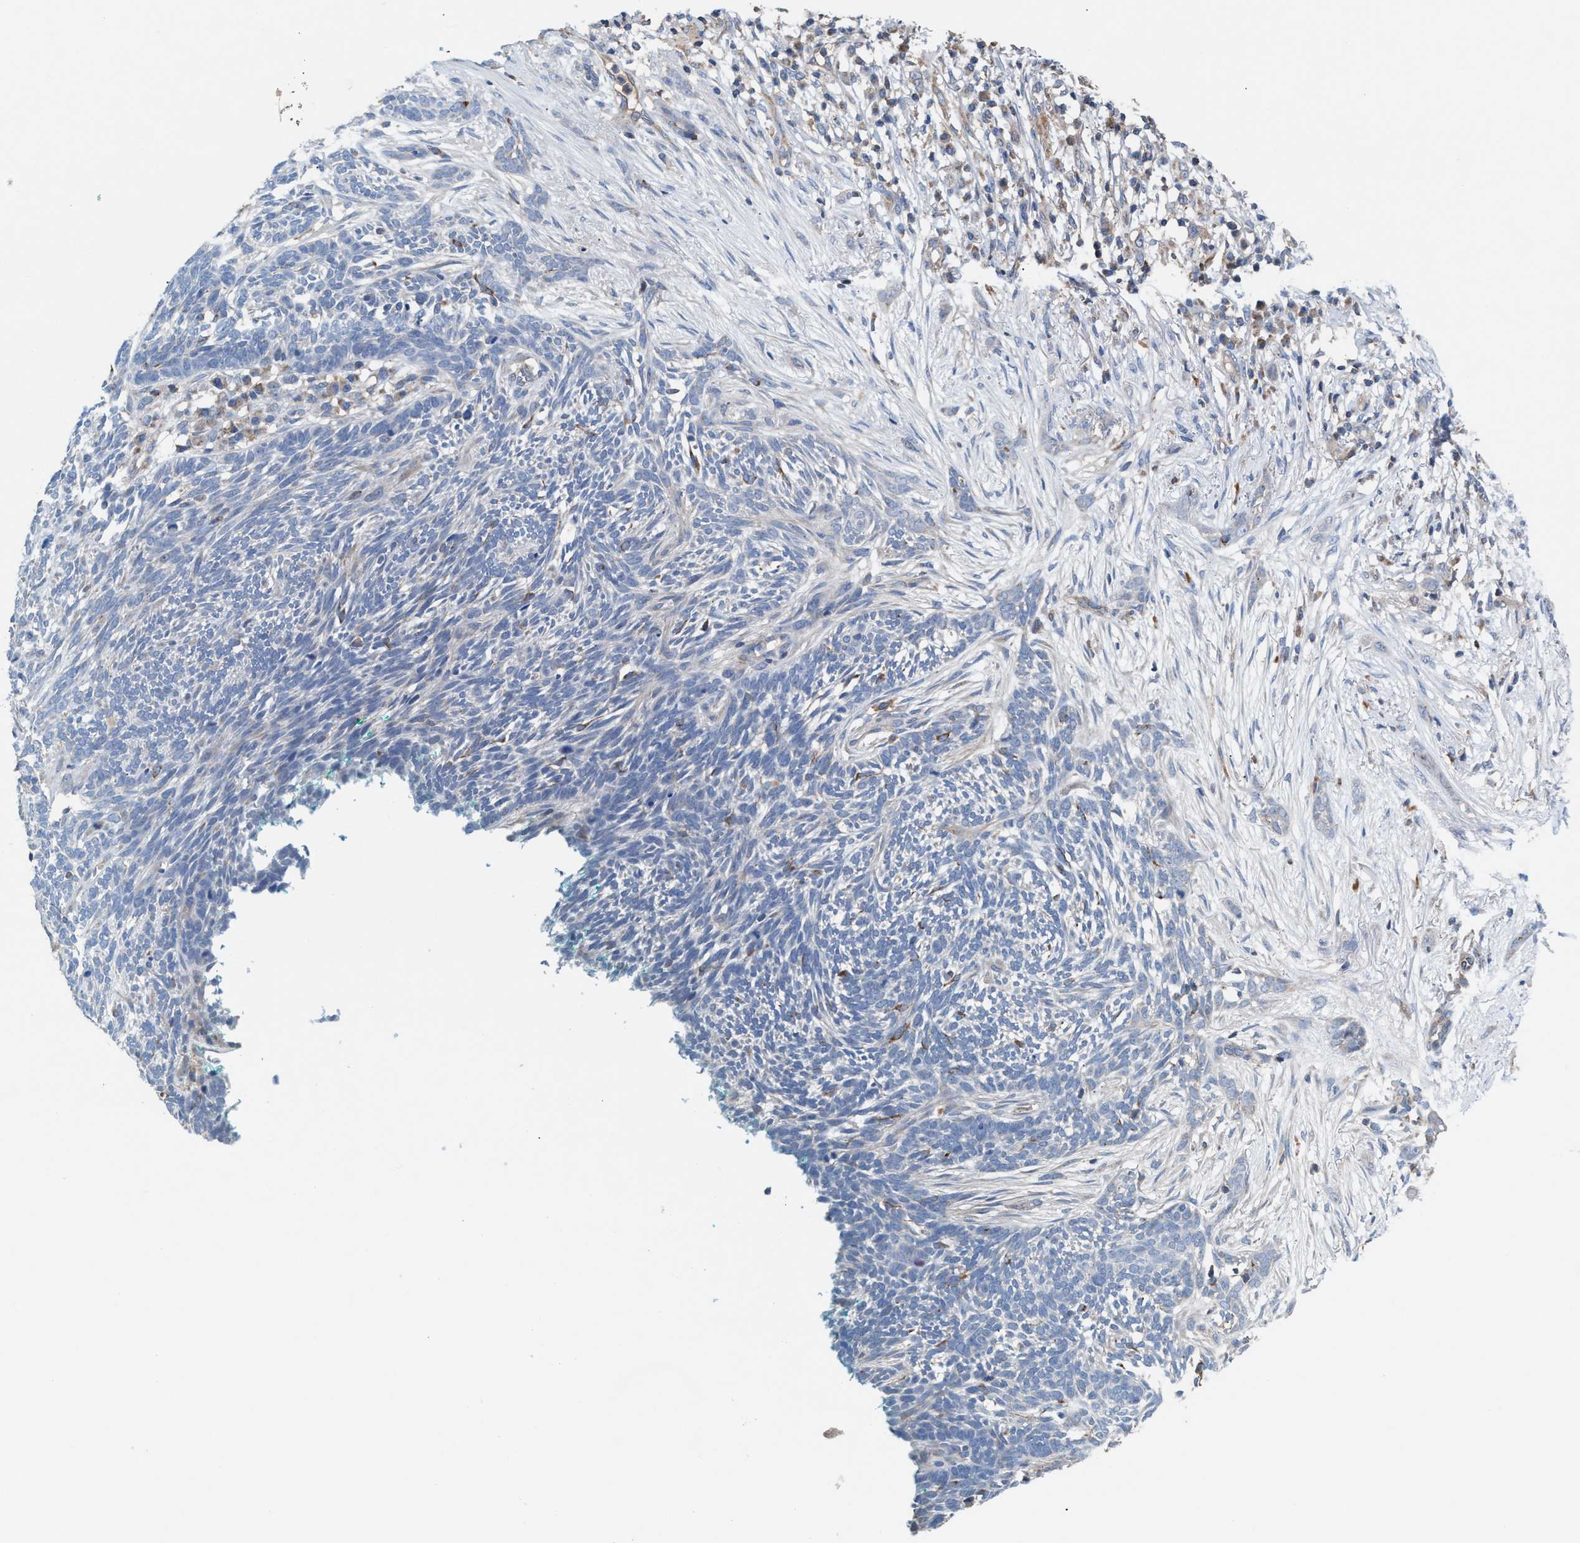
{"staining": {"intensity": "negative", "quantity": "none", "location": "none"}, "tissue": "skin cancer", "cell_type": "Tumor cells", "image_type": "cancer", "snomed": [{"axis": "morphology", "description": "Basal cell carcinoma"}, {"axis": "morphology", "description": "Adnexal tumor, benign"}, {"axis": "topography", "description": "Skin"}], "caption": "Benign adnexal tumor (skin) was stained to show a protein in brown. There is no significant staining in tumor cells.", "gene": "MRM1", "patient": {"sex": "female", "age": 42}}